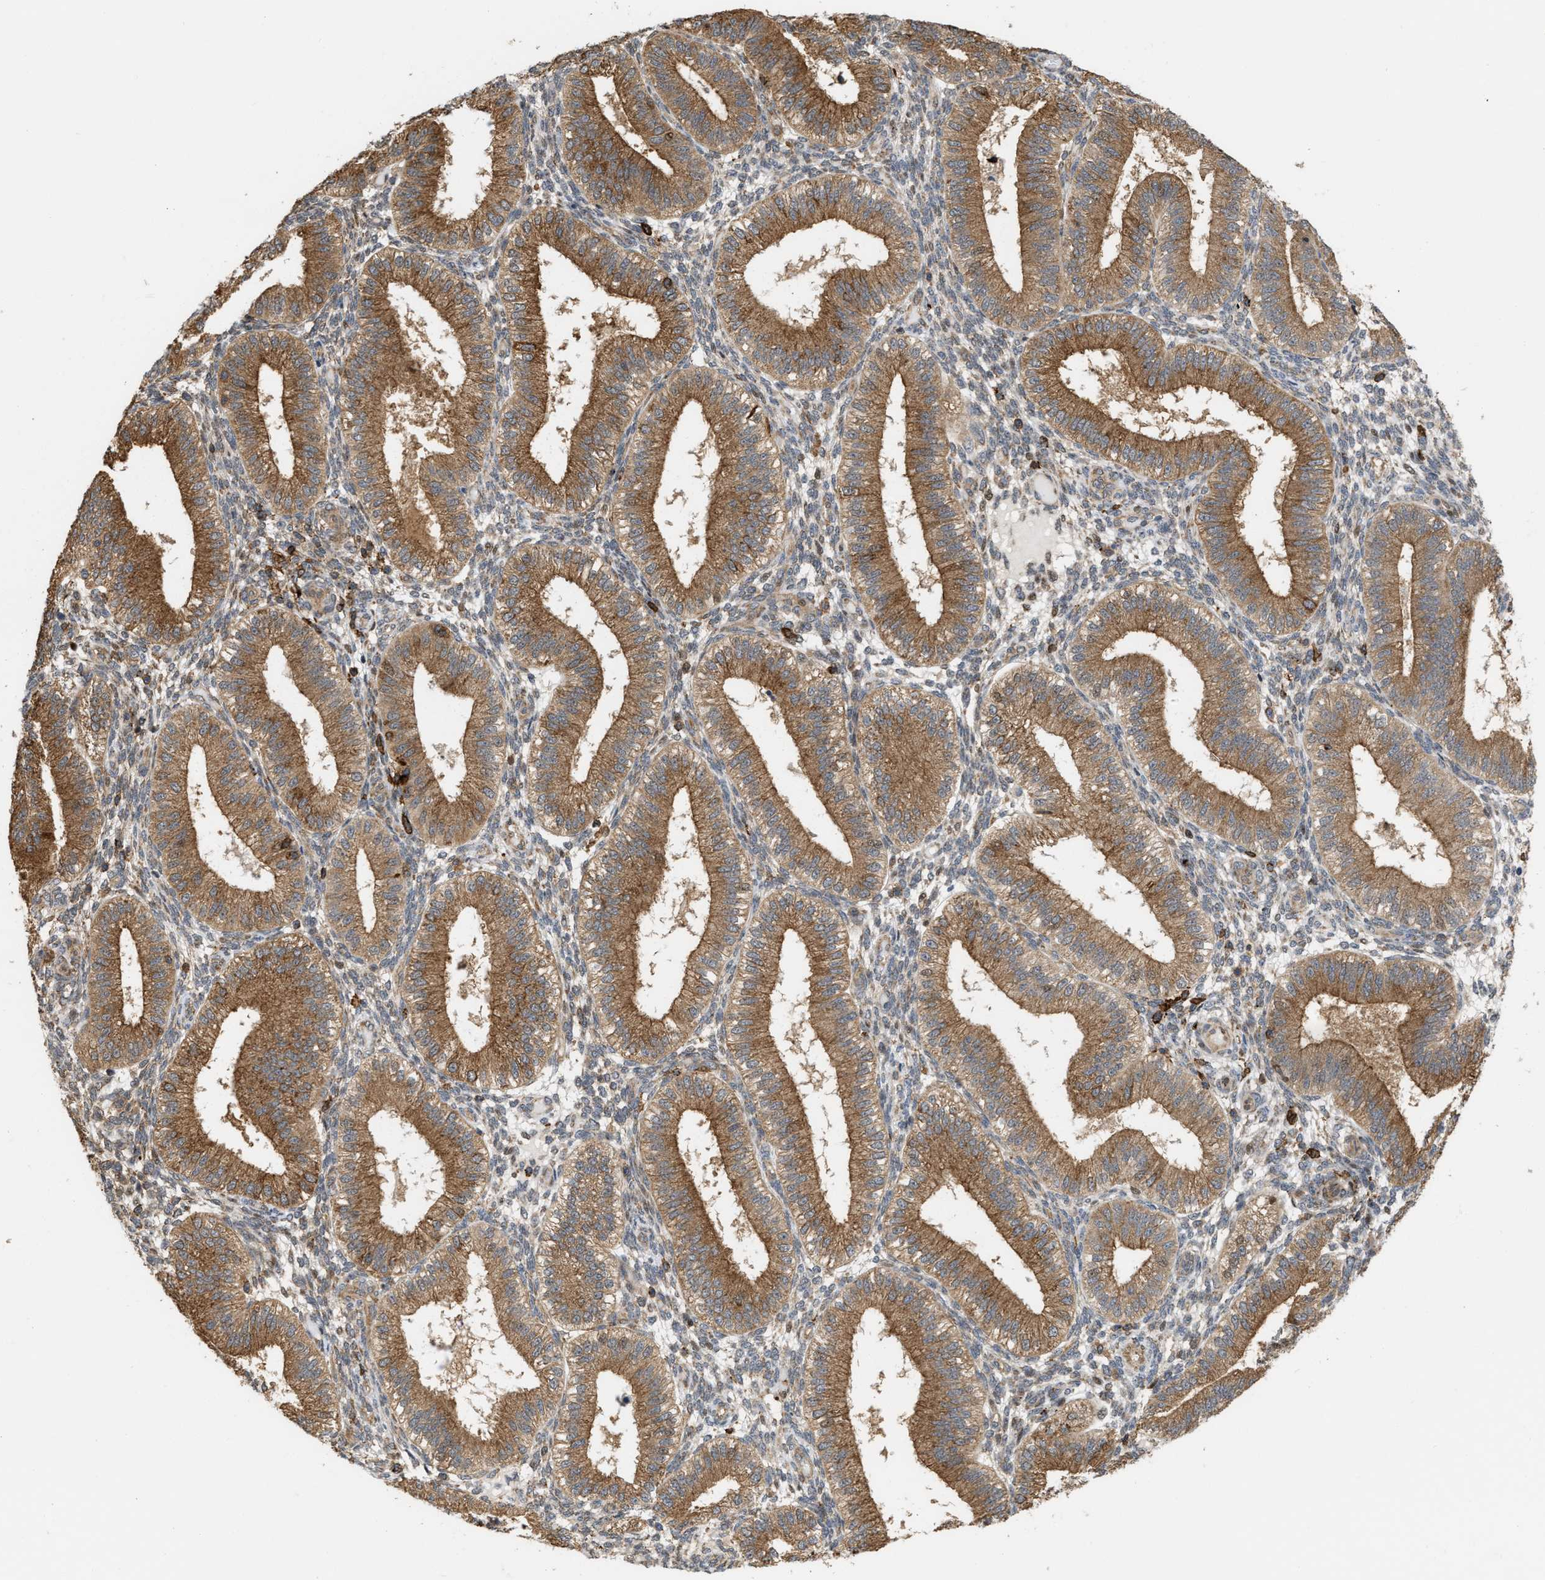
{"staining": {"intensity": "moderate", "quantity": "25%-75%", "location": "cytoplasmic/membranous"}, "tissue": "endometrium", "cell_type": "Cells in endometrial stroma", "image_type": "normal", "snomed": [{"axis": "morphology", "description": "Normal tissue, NOS"}, {"axis": "topography", "description": "Endometrium"}], "caption": "Protein staining exhibits moderate cytoplasmic/membranous expression in approximately 25%-75% of cells in endometrial stroma in benign endometrium. The protein of interest is stained brown, and the nuclei are stained in blue (DAB IHC with brightfield microscopy, high magnification).", "gene": "IQCE", "patient": {"sex": "female", "age": 39}}